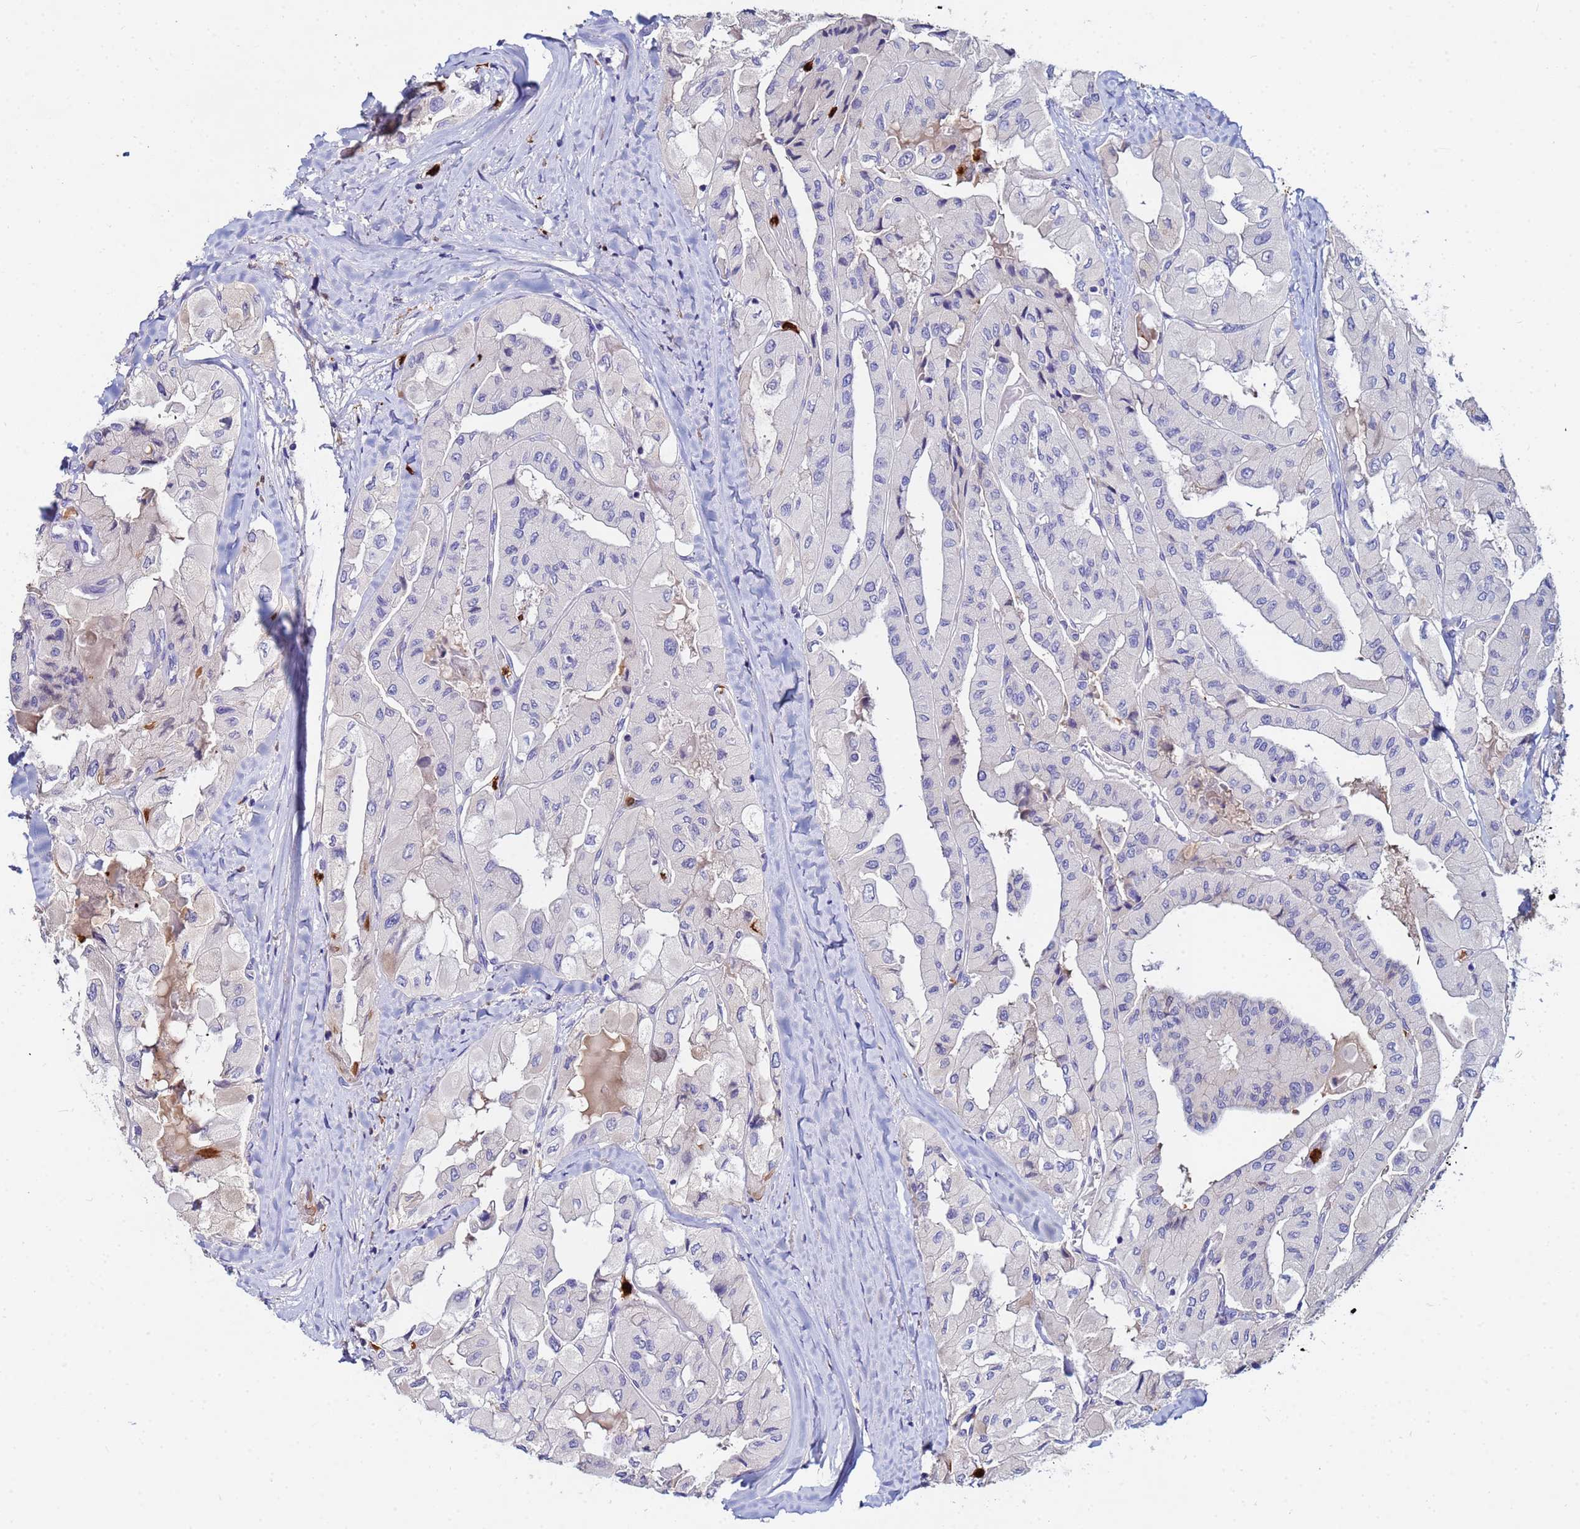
{"staining": {"intensity": "negative", "quantity": "none", "location": "none"}, "tissue": "thyroid cancer", "cell_type": "Tumor cells", "image_type": "cancer", "snomed": [{"axis": "morphology", "description": "Normal tissue, NOS"}, {"axis": "morphology", "description": "Papillary adenocarcinoma, NOS"}, {"axis": "topography", "description": "Thyroid gland"}], "caption": "An immunohistochemistry micrograph of thyroid papillary adenocarcinoma is shown. There is no staining in tumor cells of thyroid papillary adenocarcinoma.", "gene": "TUBAL3", "patient": {"sex": "female", "age": 59}}